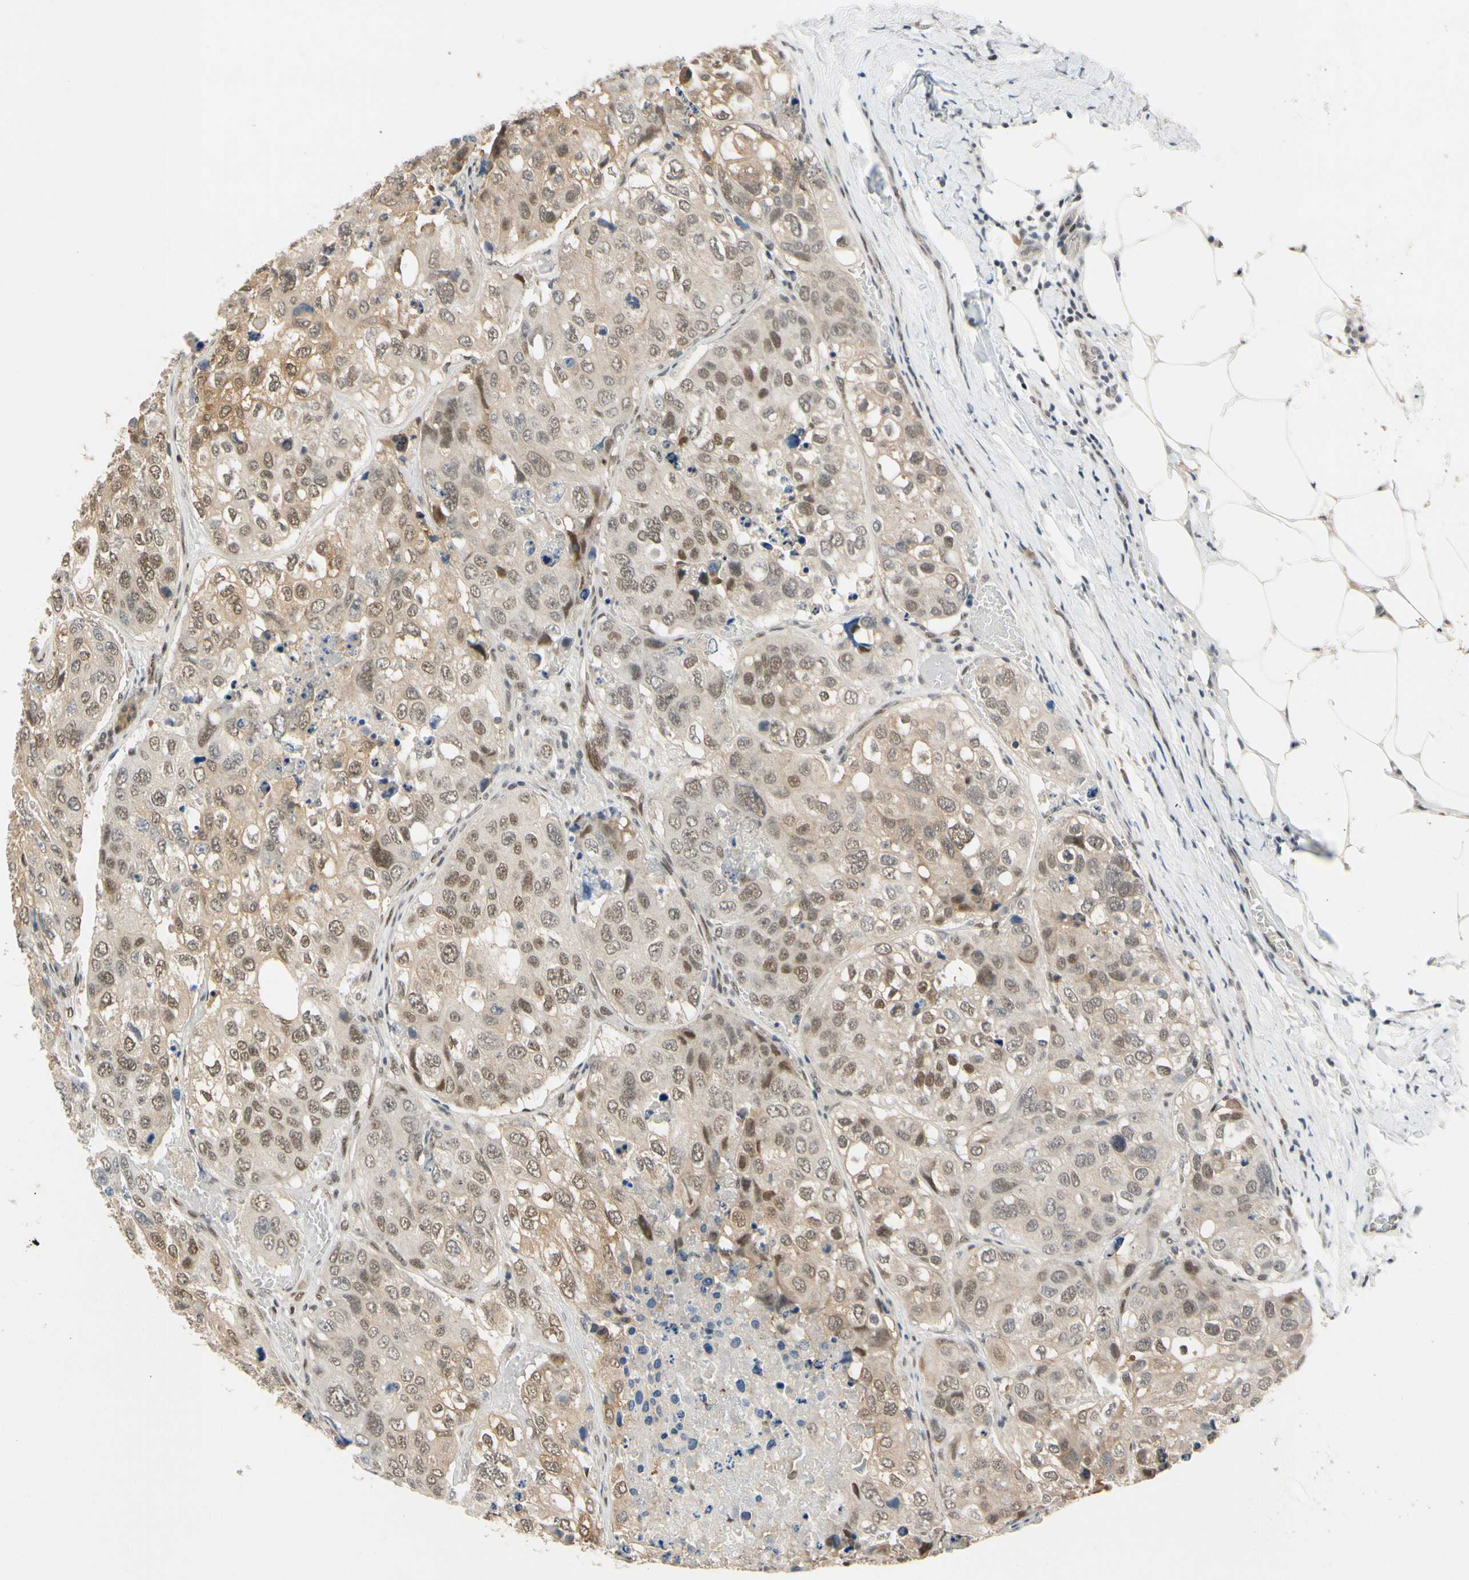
{"staining": {"intensity": "weak", "quantity": ">75%", "location": "cytoplasmic/membranous,nuclear"}, "tissue": "urothelial cancer", "cell_type": "Tumor cells", "image_type": "cancer", "snomed": [{"axis": "morphology", "description": "Urothelial carcinoma, High grade"}, {"axis": "topography", "description": "Lymph node"}, {"axis": "topography", "description": "Urinary bladder"}], "caption": "A high-resolution photomicrograph shows IHC staining of high-grade urothelial carcinoma, which reveals weak cytoplasmic/membranous and nuclear staining in about >75% of tumor cells.", "gene": "TAF4", "patient": {"sex": "male", "age": 51}}